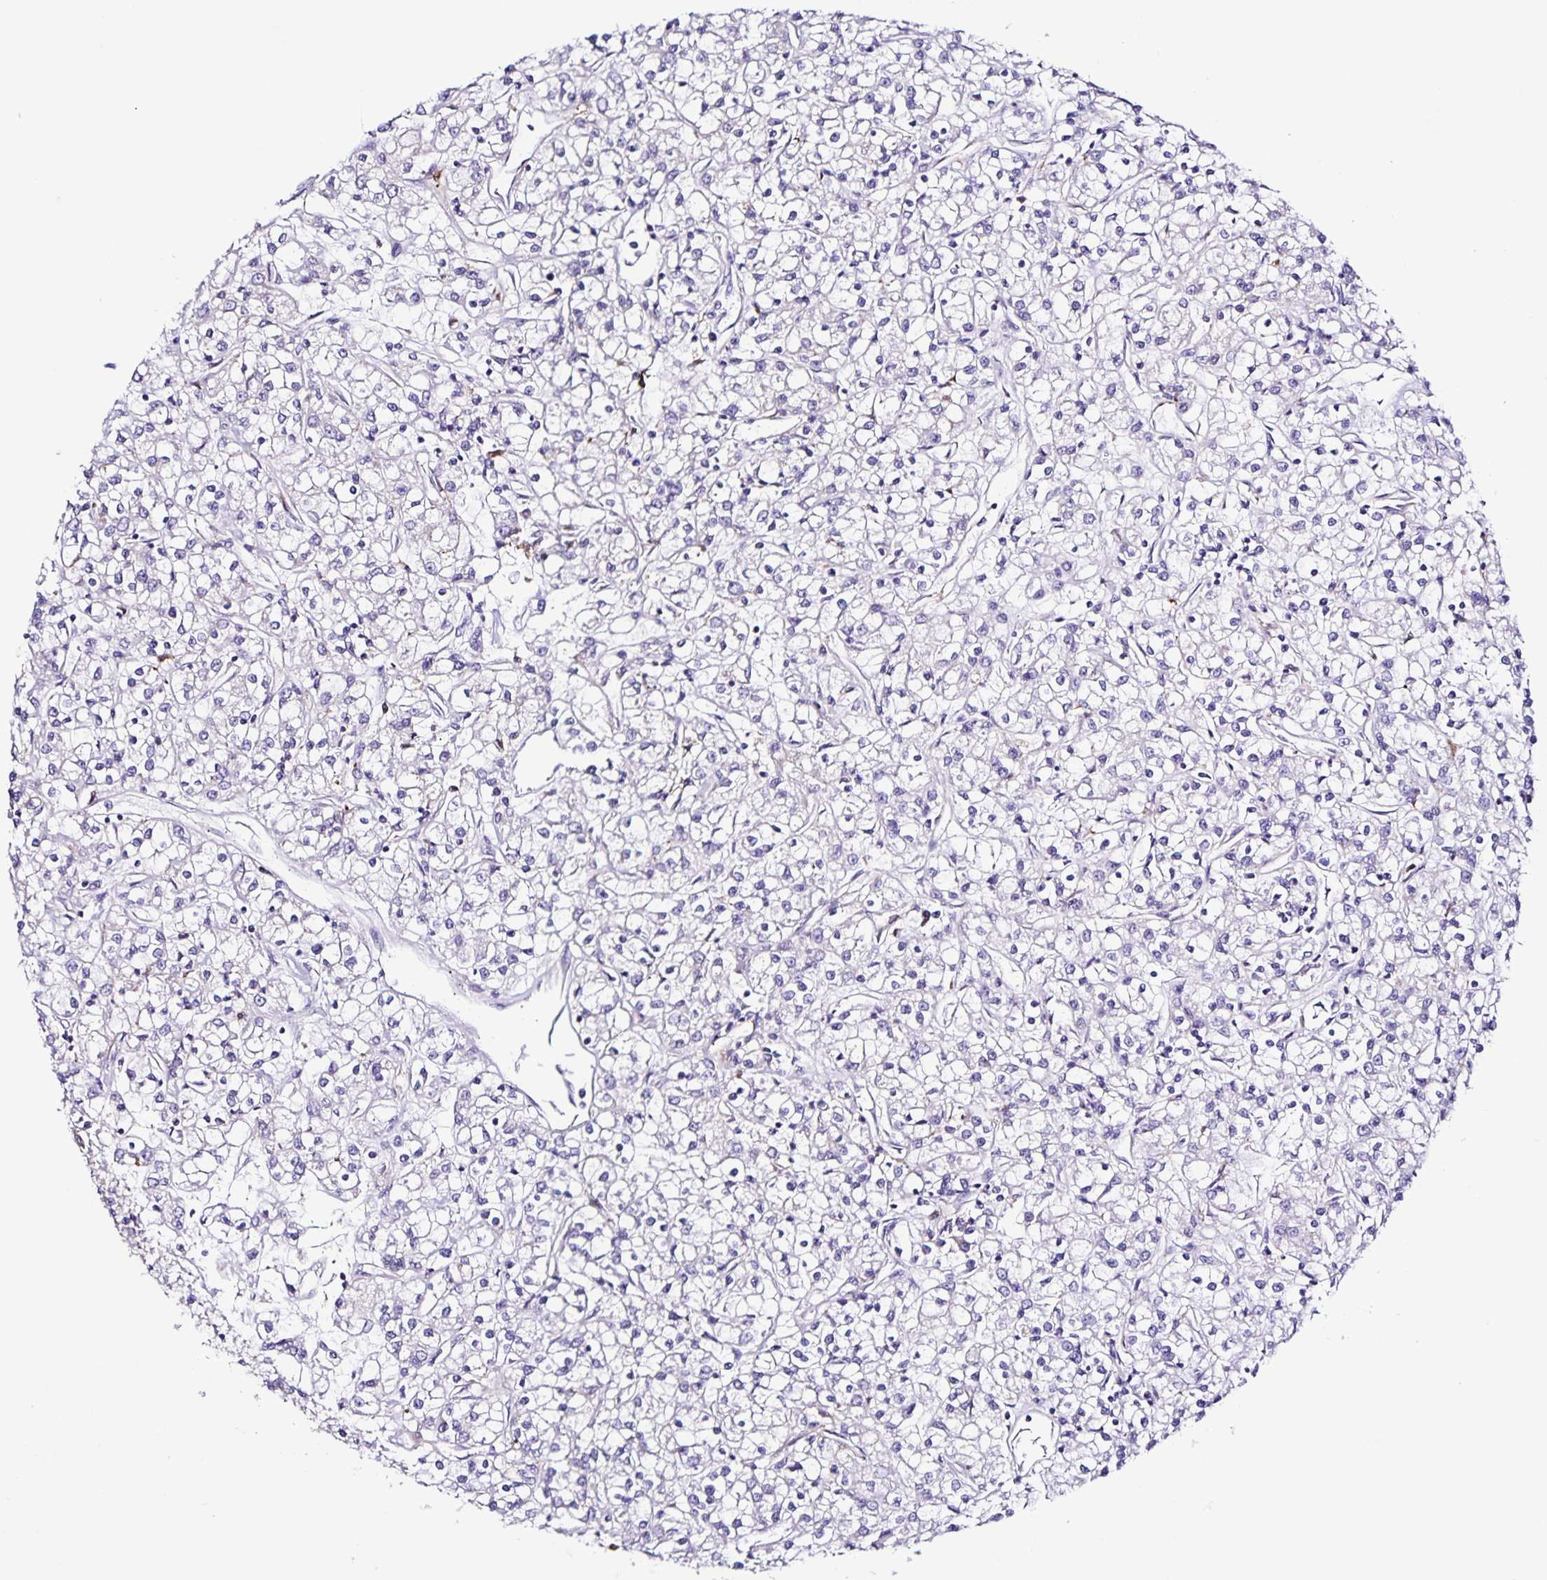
{"staining": {"intensity": "negative", "quantity": "none", "location": "none"}, "tissue": "renal cancer", "cell_type": "Tumor cells", "image_type": "cancer", "snomed": [{"axis": "morphology", "description": "Adenocarcinoma, NOS"}, {"axis": "topography", "description": "Kidney"}], "caption": "High power microscopy micrograph of an immunohistochemistry image of renal adenocarcinoma, revealing no significant positivity in tumor cells. (DAB IHC, high magnification).", "gene": "OSBPL5", "patient": {"sex": "female", "age": 59}}